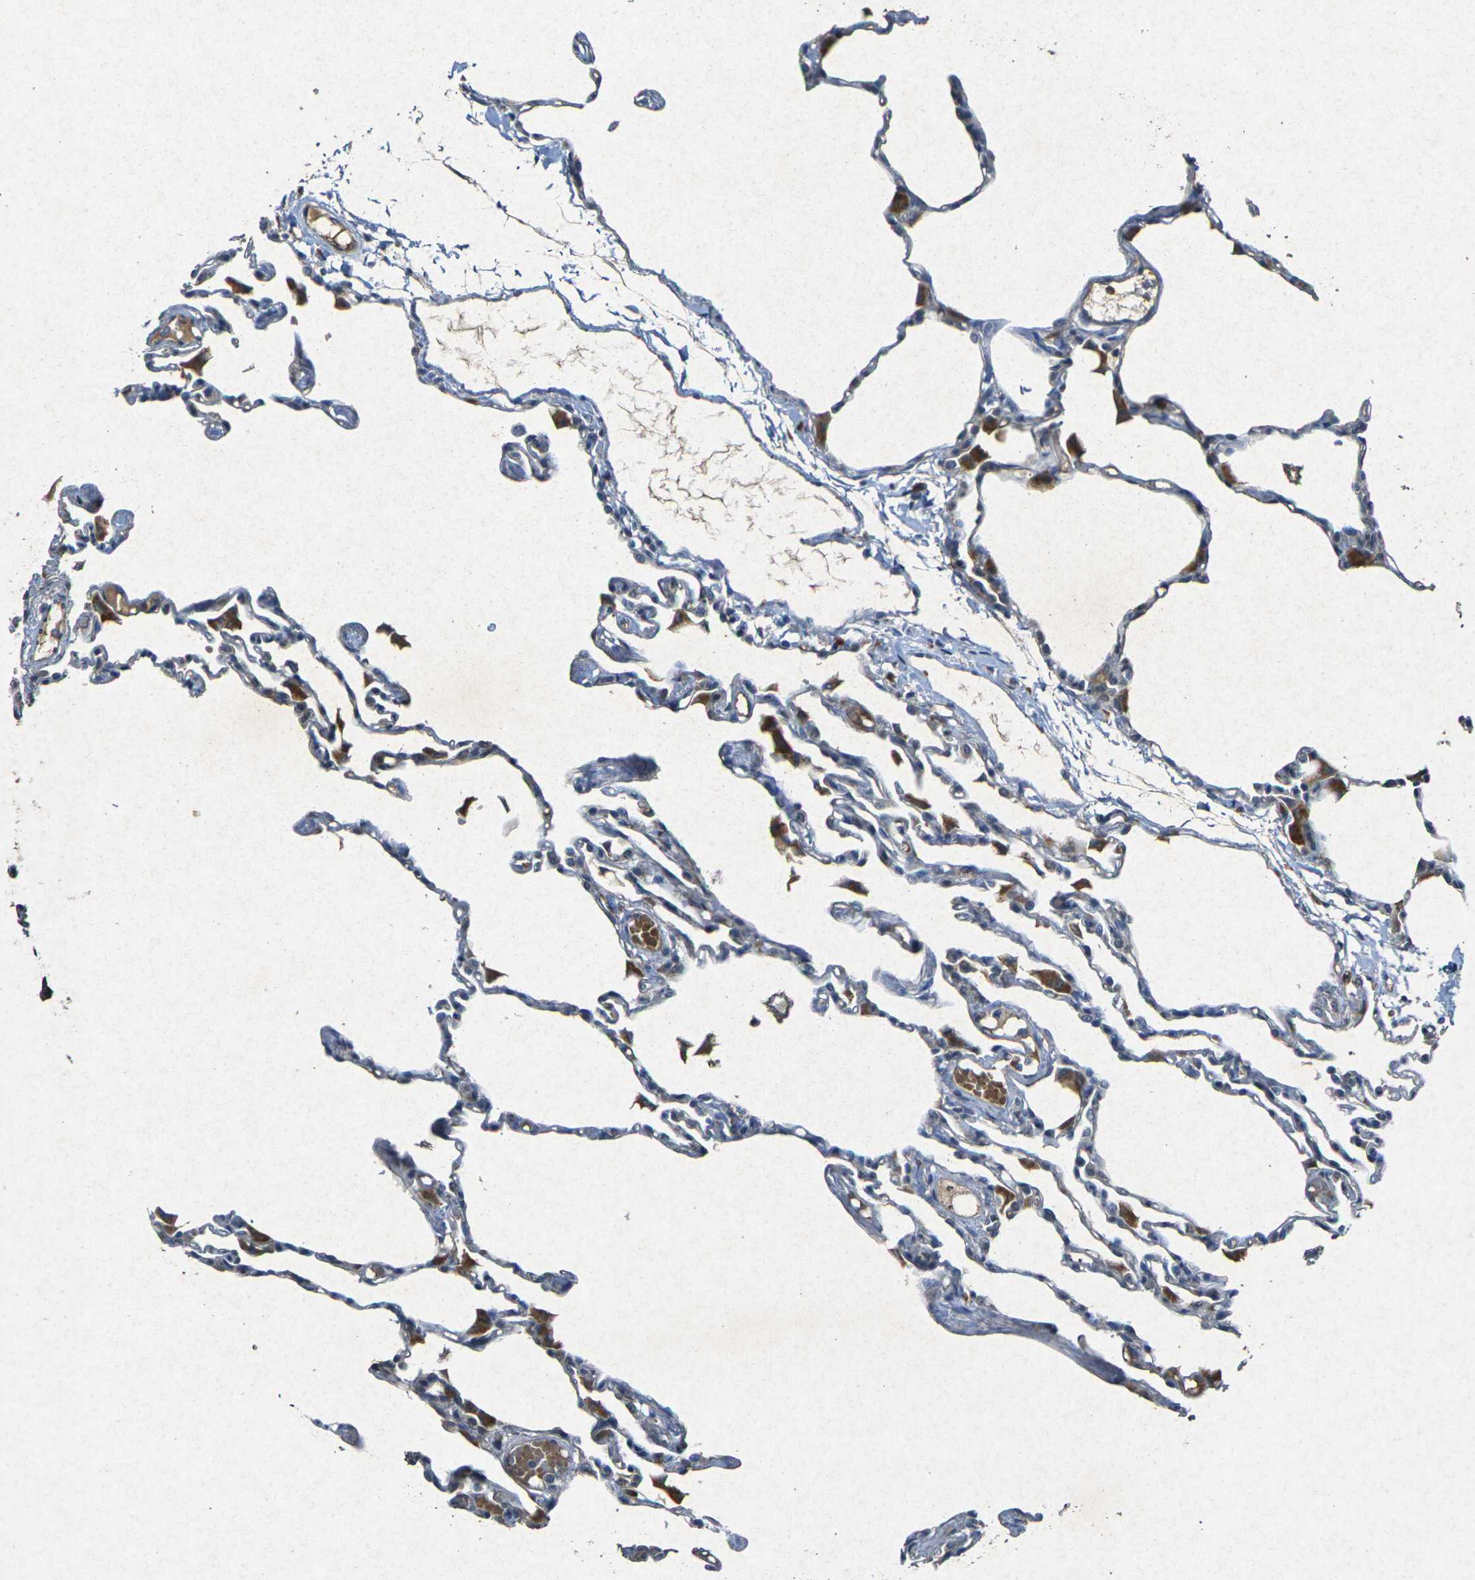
{"staining": {"intensity": "moderate", "quantity": "25%-75%", "location": "cytoplasmic/membranous"}, "tissue": "lung", "cell_type": "Alveolar cells", "image_type": "normal", "snomed": [{"axis": "morphology", "description": "Normal tissue, NOS"}, {"axis": "topography", "description": "Lung"}], "caption": "Protein expression analysis of benign lung reveals moderate cytoplasmic/membranous staining in approximately 25%-75% of alveolar cells. (DAB = brown stain, brightfield microscopy at high magnification).", "gene": "RGMA", "patient": {"sex": "female", "age": 49}}